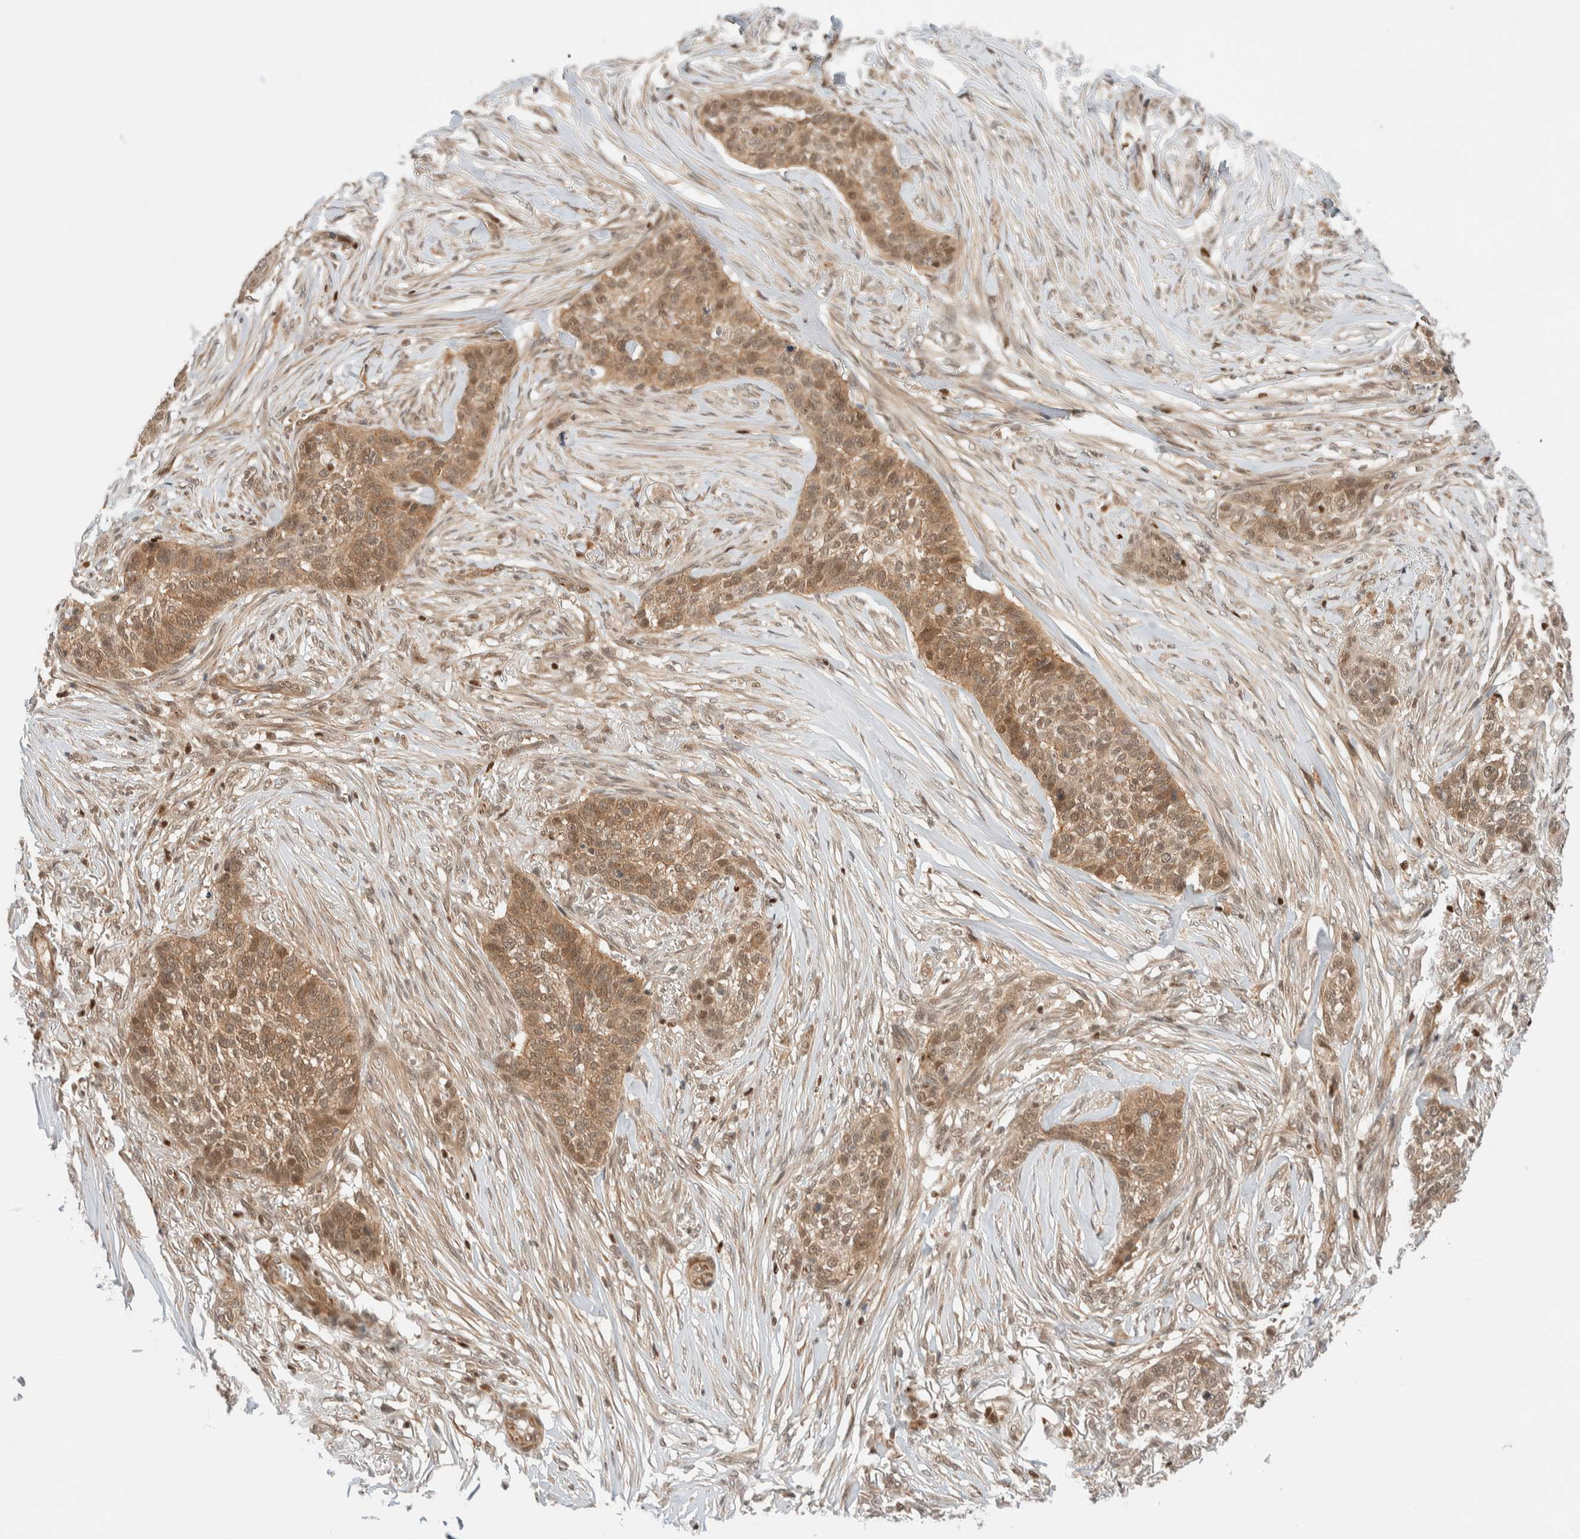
{"staining": {"intensity": "moderate", "quantity": ">75%", "location": "cytoplasmic/membranous"}, "tissue": "skin cancer", "cell_type": "Tumor cells", "image_type": "cancer", "snomed": [{"axis": "morphology", "description": "Basal cell carcinoma"}, {"axis": "topography", "description": "Skin"}], "caption": "Skin cancer stained for a protein reveals moderate cytoplasmic/membranous positivity in tumor cells. (Stains: DAB in brown, nuclei in blue, Microscopy: brightfield microscopy at high magnification).", "gene": "C8orf76", "patient": {"sex": "male", "age": 85}}